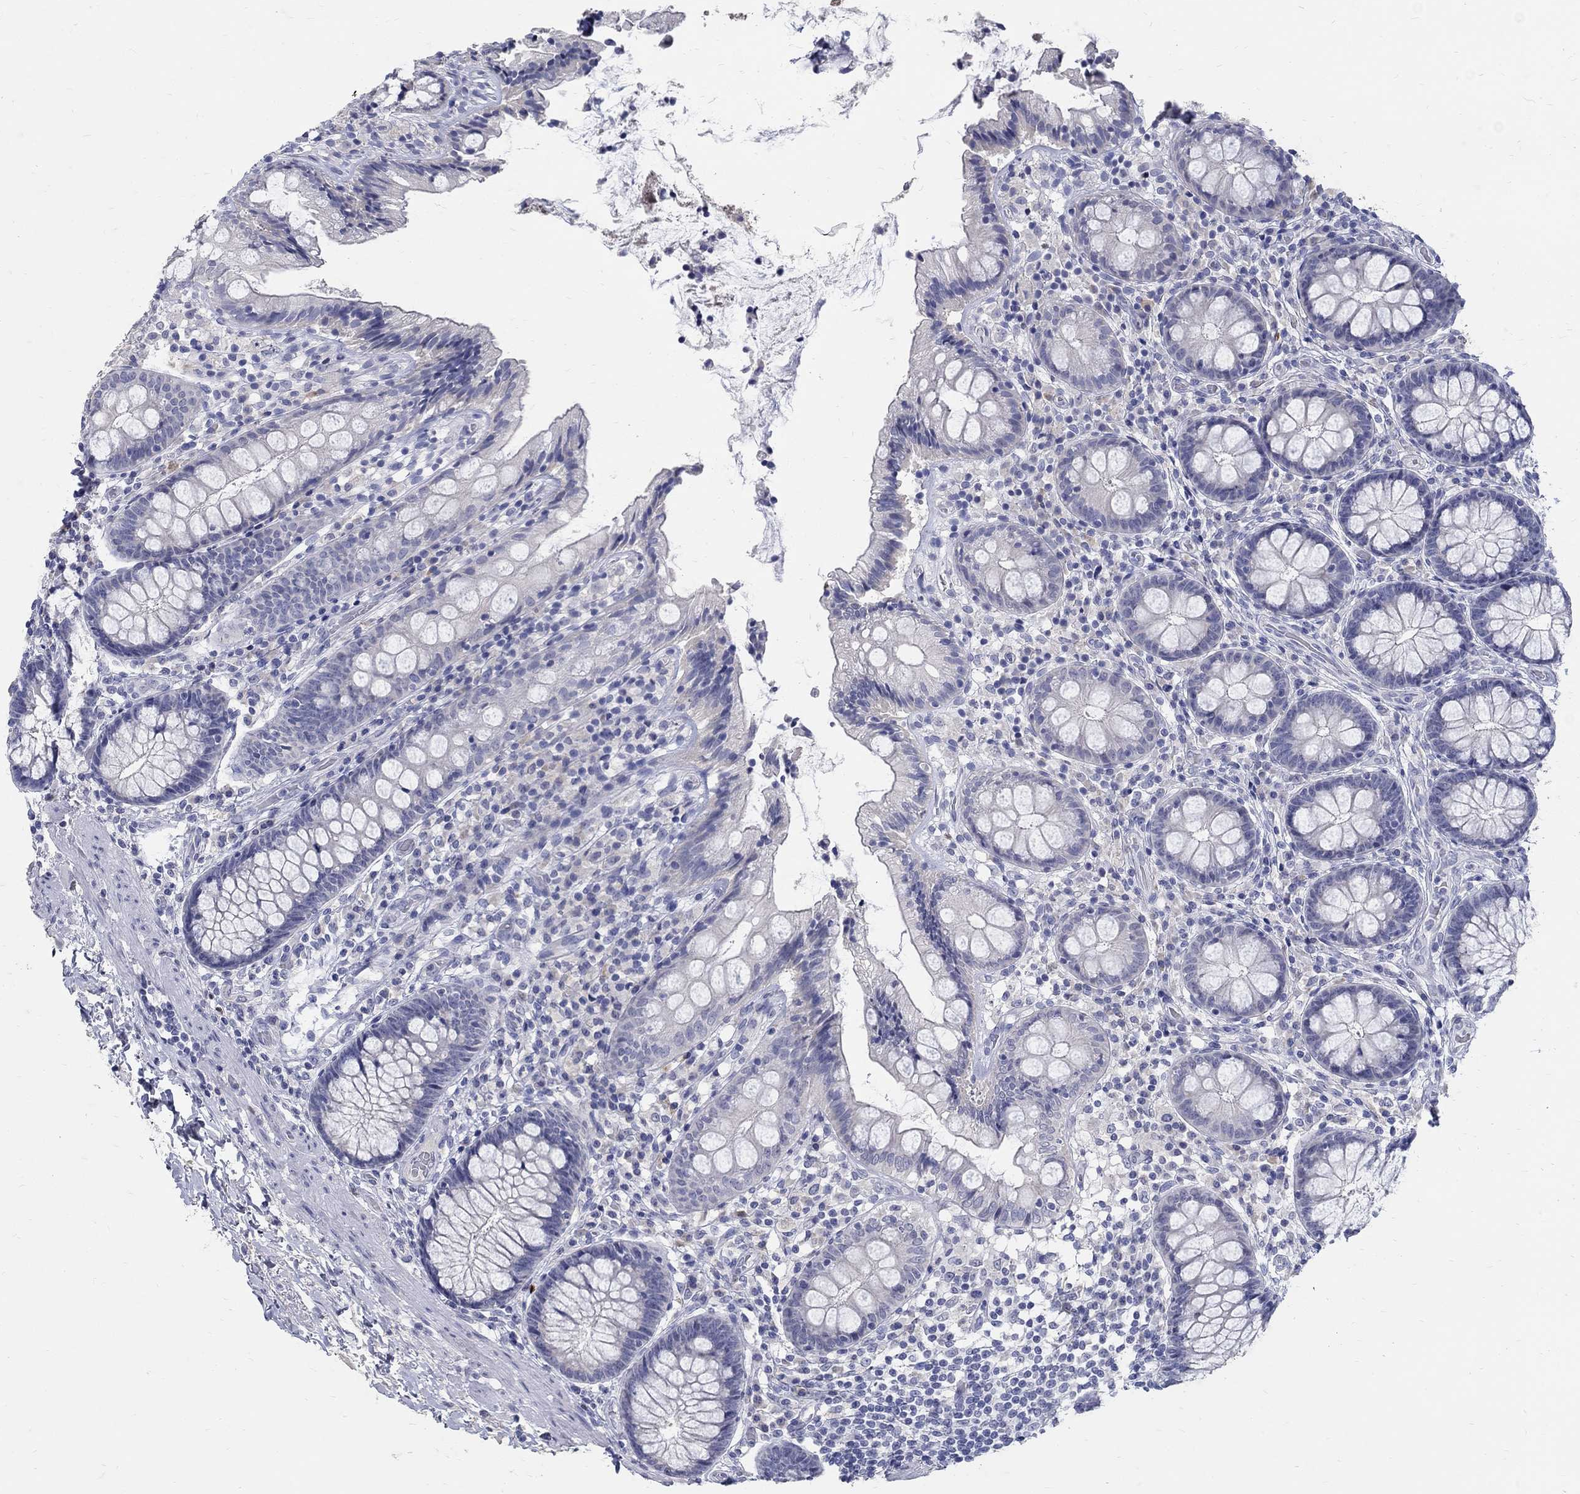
{"staining": {"intensity": "negative", "quantity": "none", "location": "none"}, "tissue": "colon", "cell_type": "Endothelial cells", "image_type": "normal", "snomed": [{"axis": "morphology", "description": "Normal tissue, NOS"}, {"axis": "topography", "description": "Colon"}], "caption": "IHC image of benign colon: human colon stained with DAB exhibits no significant protein staining in endothelial cells.", "gene": "SOX2", "patient": {"sex": "female", "age": 86}}